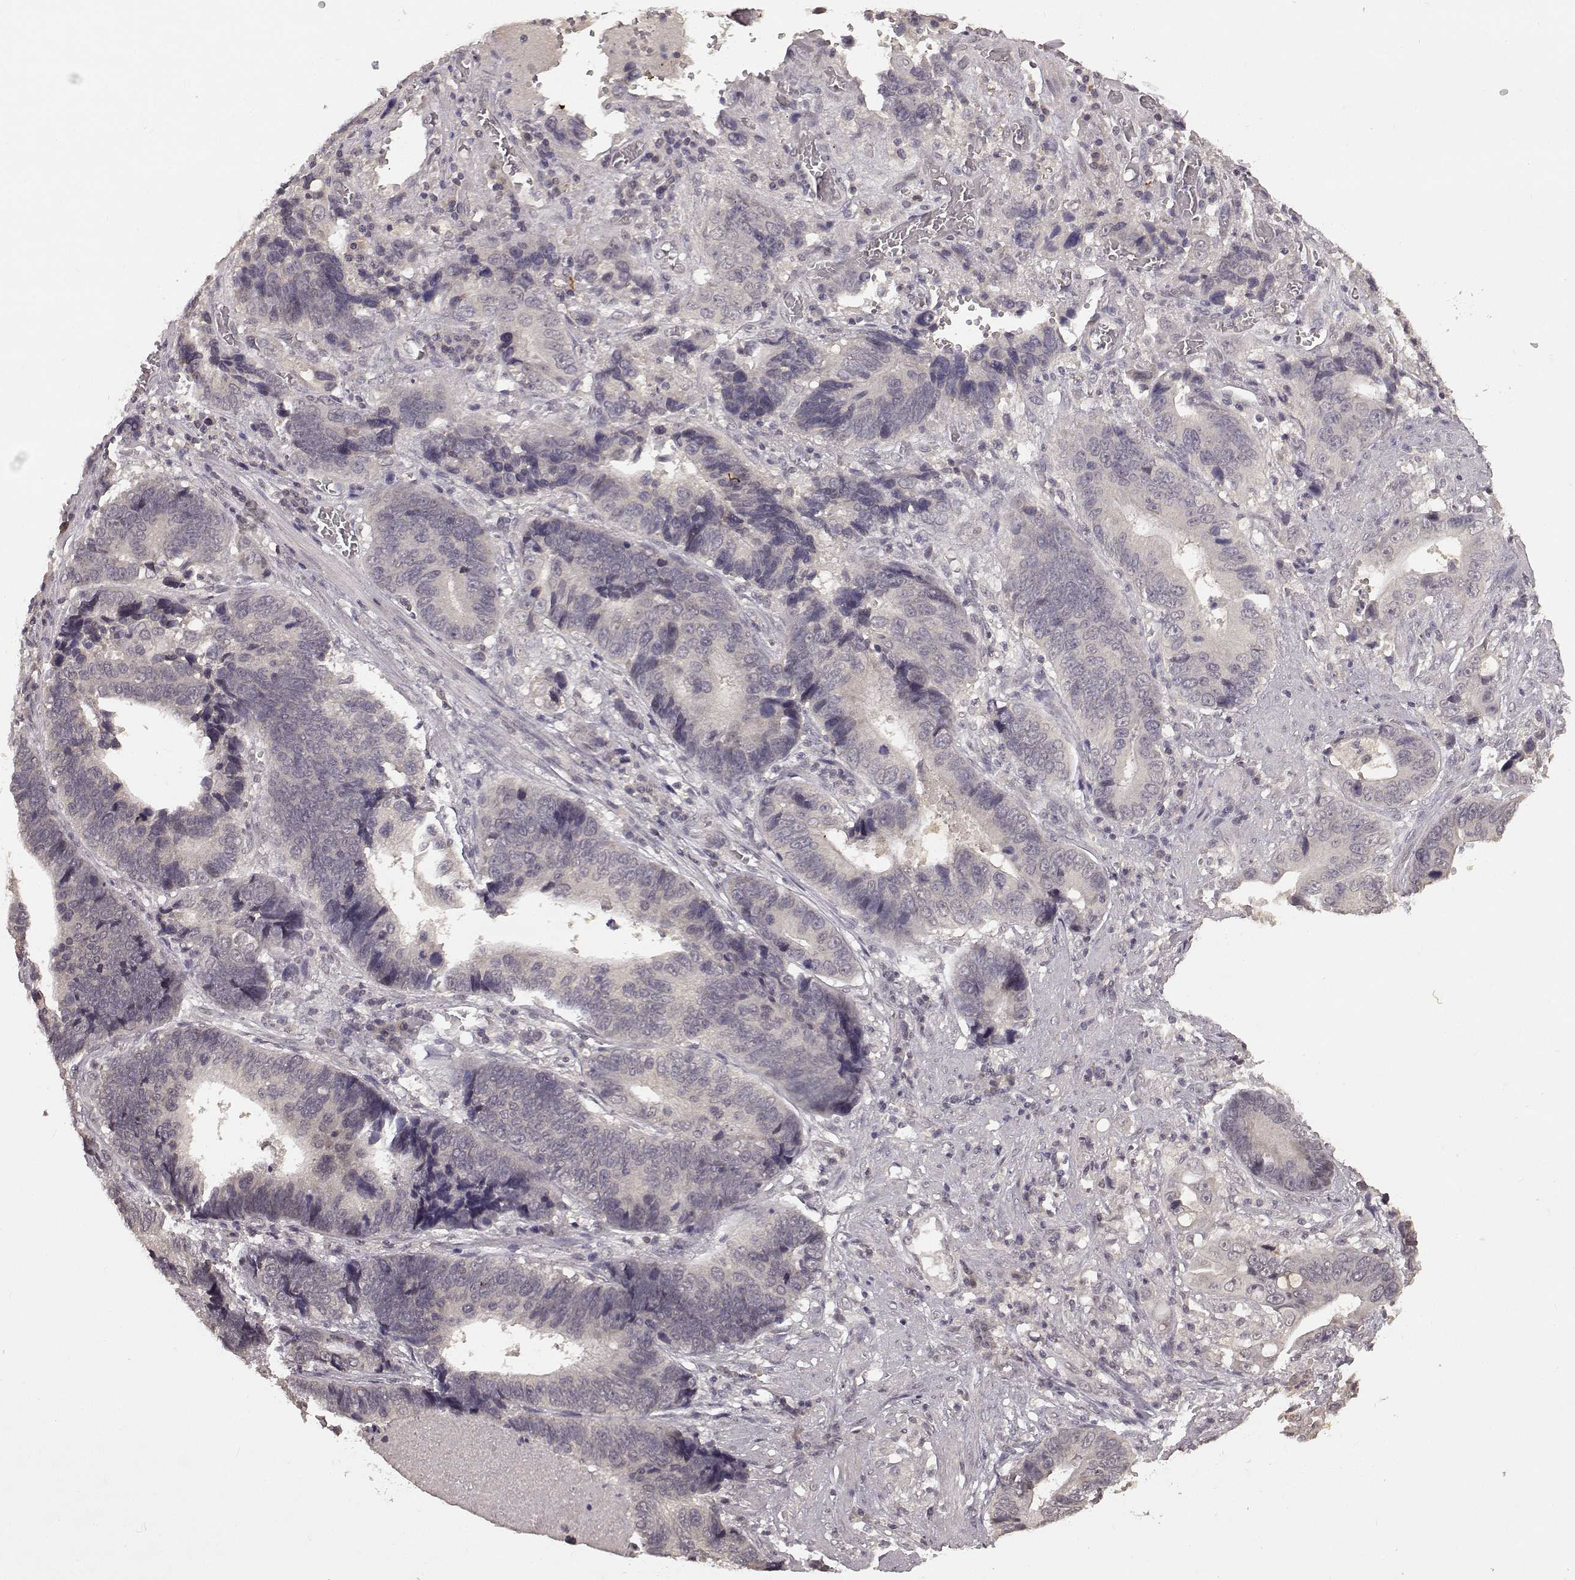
{"staining": {"intensity": "negative", "quantity": "none", "location": "none"}, "tissue": "stomach cancer", "cell_type": "Tumor cells", "image_type": "cancer", "snomed": [{"axis": "morphology", "description": "Adenocarcinoma, NOS"}, {"axis": "topography", "description": "Stomach"}], "caption": "This is an immunohistochemistry (IHC) image of human stomach cancer (adenocarcinoma). There is no staining in tumor cells.", "gene": "NTRK2", "patient": {"sex": "male", "age": 84}}